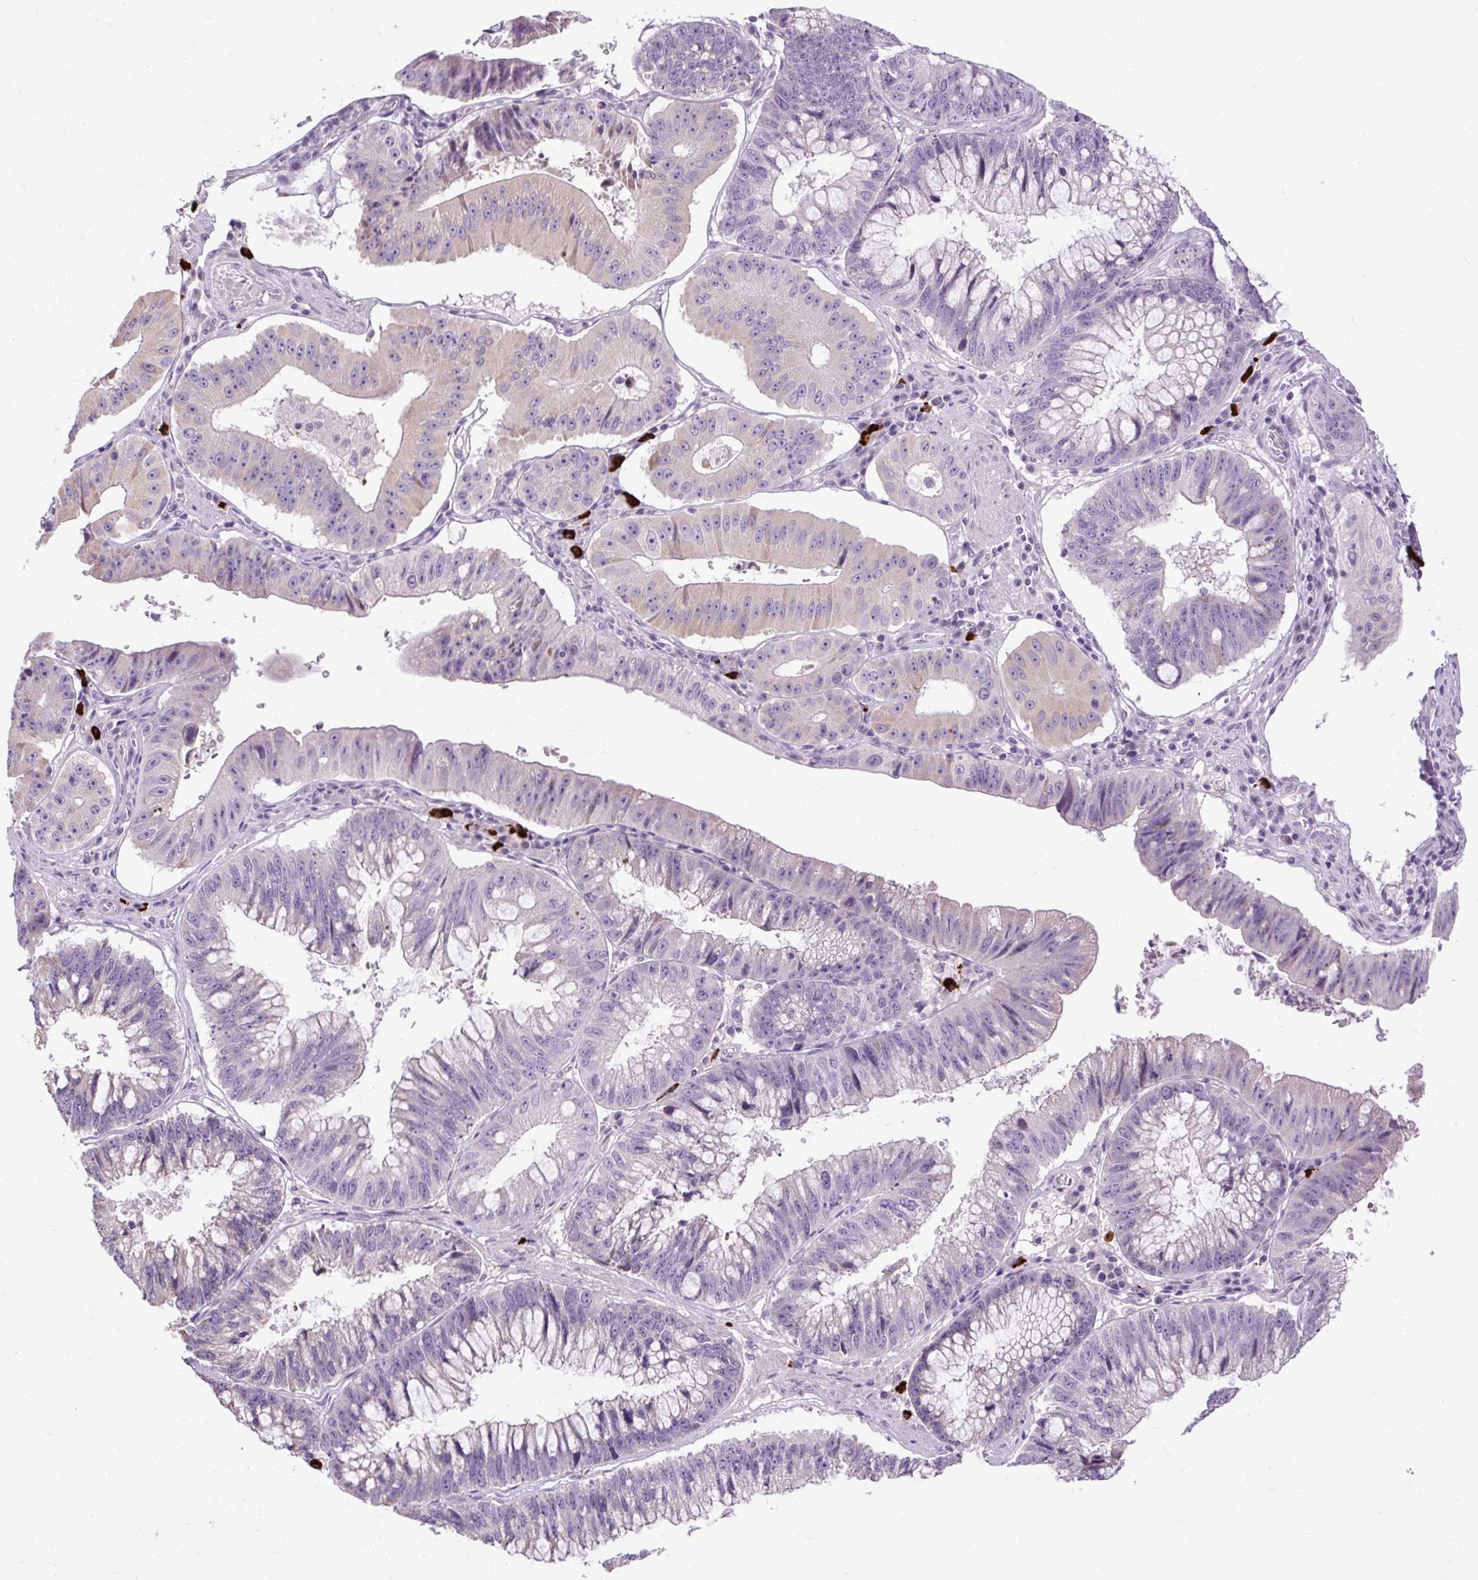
{"staining": {"intensity": "negative", "quantity": "none", "location": "none"}, "tissue": "stomach cancer", "cell_type": "Tumor cells", "image_type": "cancer", "snomed": [{"axis": "morphology", "description": "Adenocarcinoma, NOS"}, {"axis": "topography", "description": "Stomach"}], "caption": "Tumor cells are negative for protein expression in human stomach cancer.", "gene": "ARRDC2", "patient": {"sex": "male", "age": 59}}